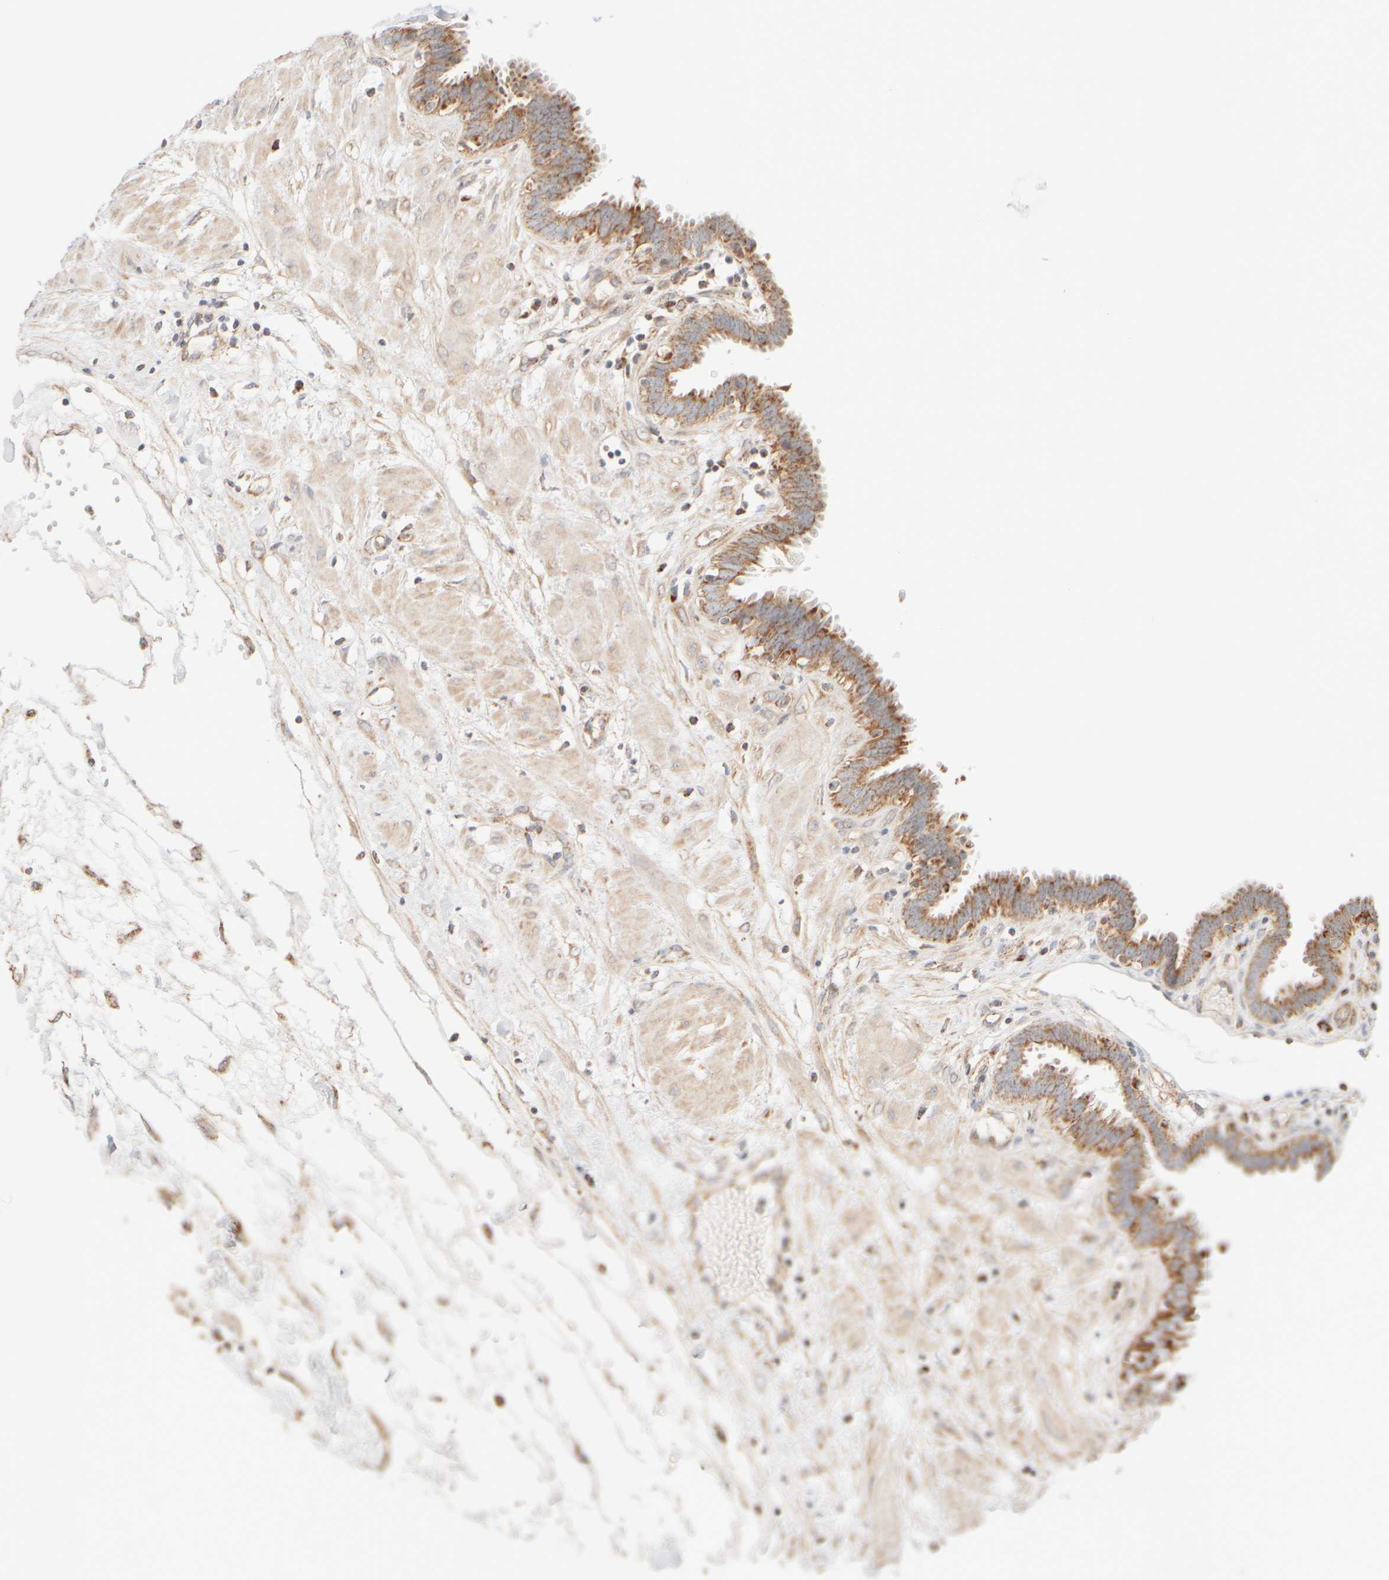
{"staining": {"intensity": "moderate", "quantity": ">75%", "location": "cytoplasmic/membranous"}, "tissue": "fallopian tube", "cell_type": "Glandular cells", "image_type": "normal", "snomed": [{"axis": "morphology", "description": "Normal tissue, NOS"}, {"axis": "topography", "description": "Fallopian tube"}, {"axis": "topography", "description": "Placenta"}], "caption": "Unremarkable fallopian tube exhibits moderate cytoplasmic/membranous expression in approximately >75% of glandular cells.", "gene": "APBB2", "patient": {"sex": "female", "age": 32}}